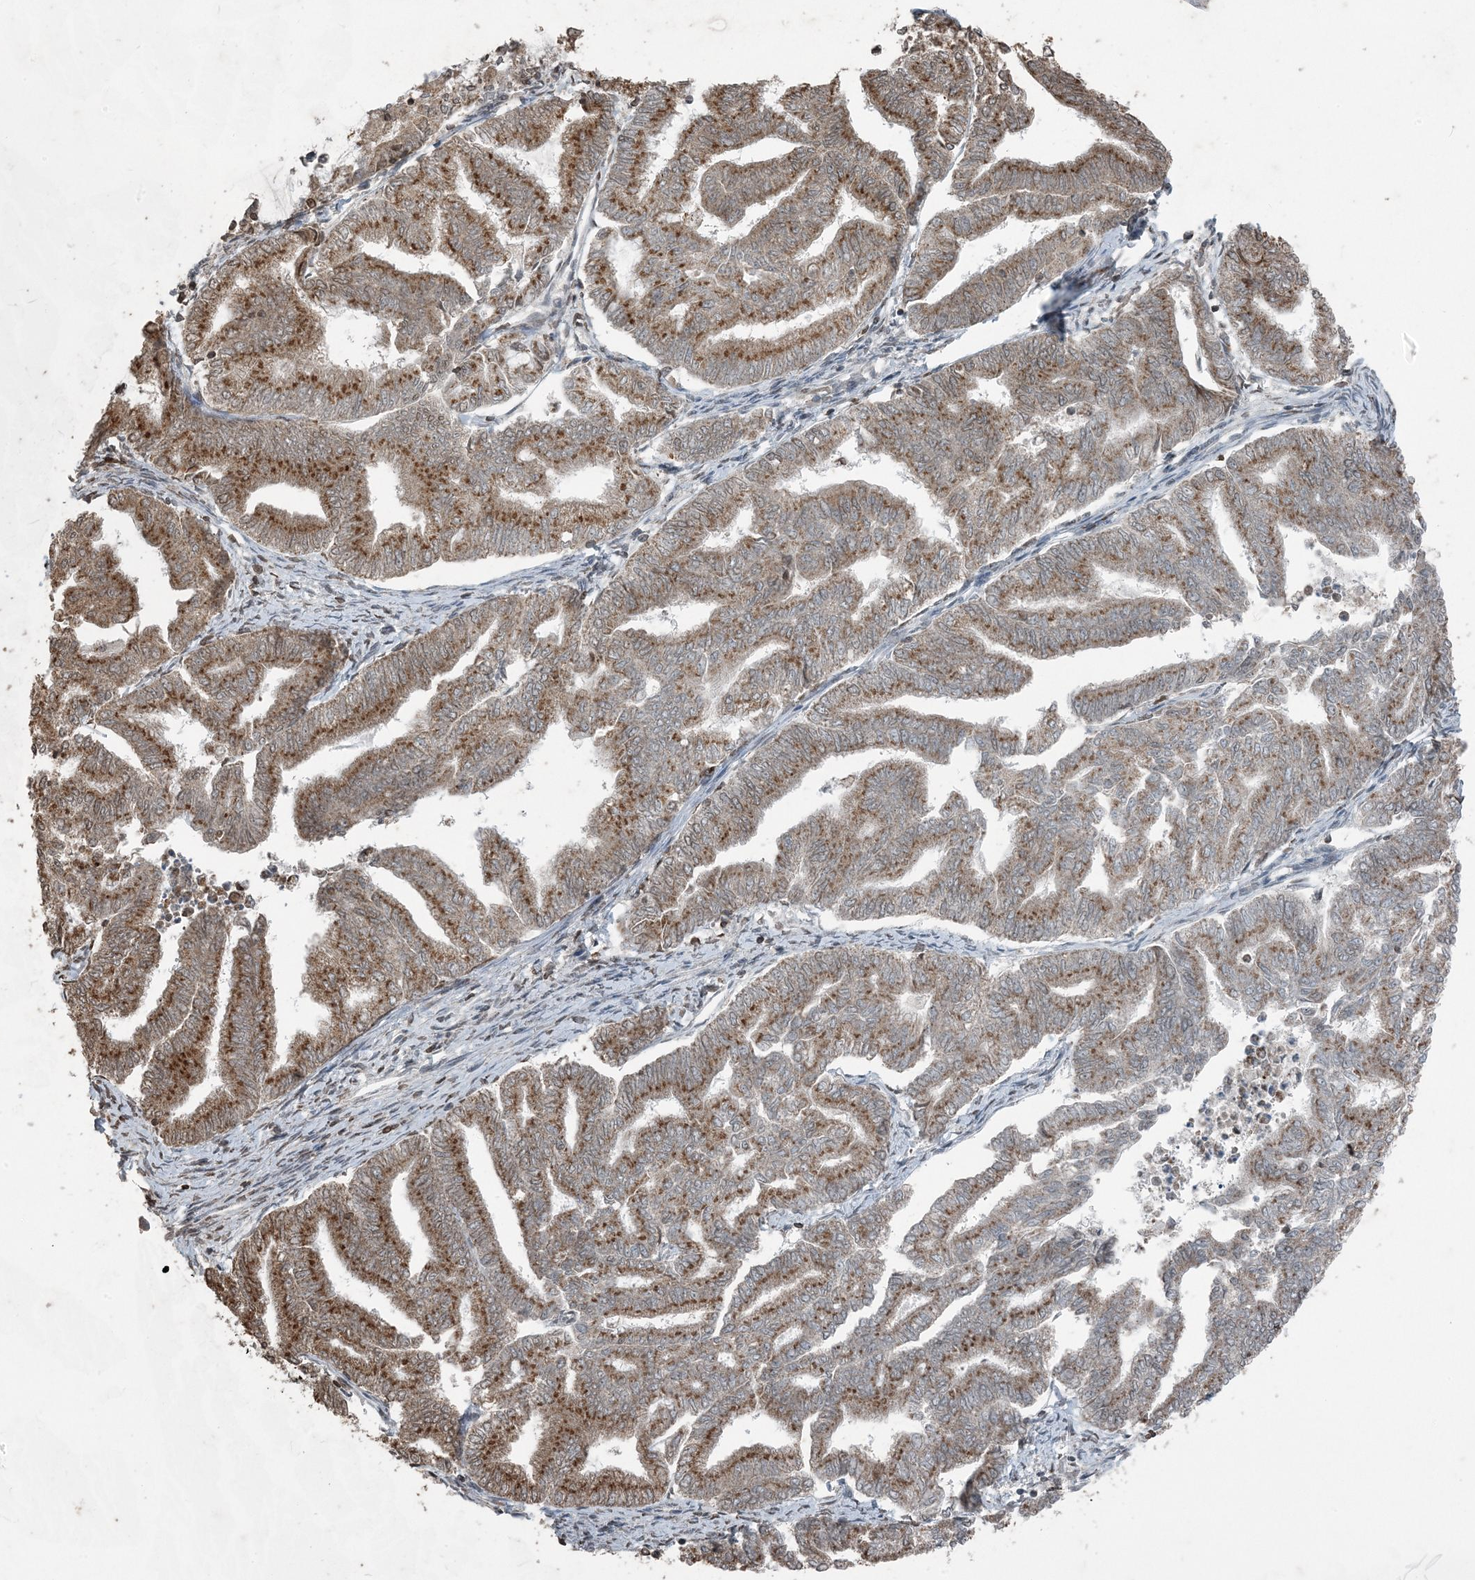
{"staining": {"intensity": "moderate", "quantity": ">75%", "location": "cytoplasmic/membranous"}, "tissue": "endometrial cancer", "cell_type": "Tumor cells", "image_type": "cancer", "snomed": [{"axis": "morphology", "description": "Adenocarcinoma, NOS"}, {"axis": "topography", "description": "Endometrium"}], "caption": "This is an image of immunohistochemistry staining of endometrial cancer (adenocarcinoma), which shows moderate expression in the cytoplasmic/membranous of tumor cells.", "gene": "GNL1", "patient": {"sex": "female", "age": 79}}